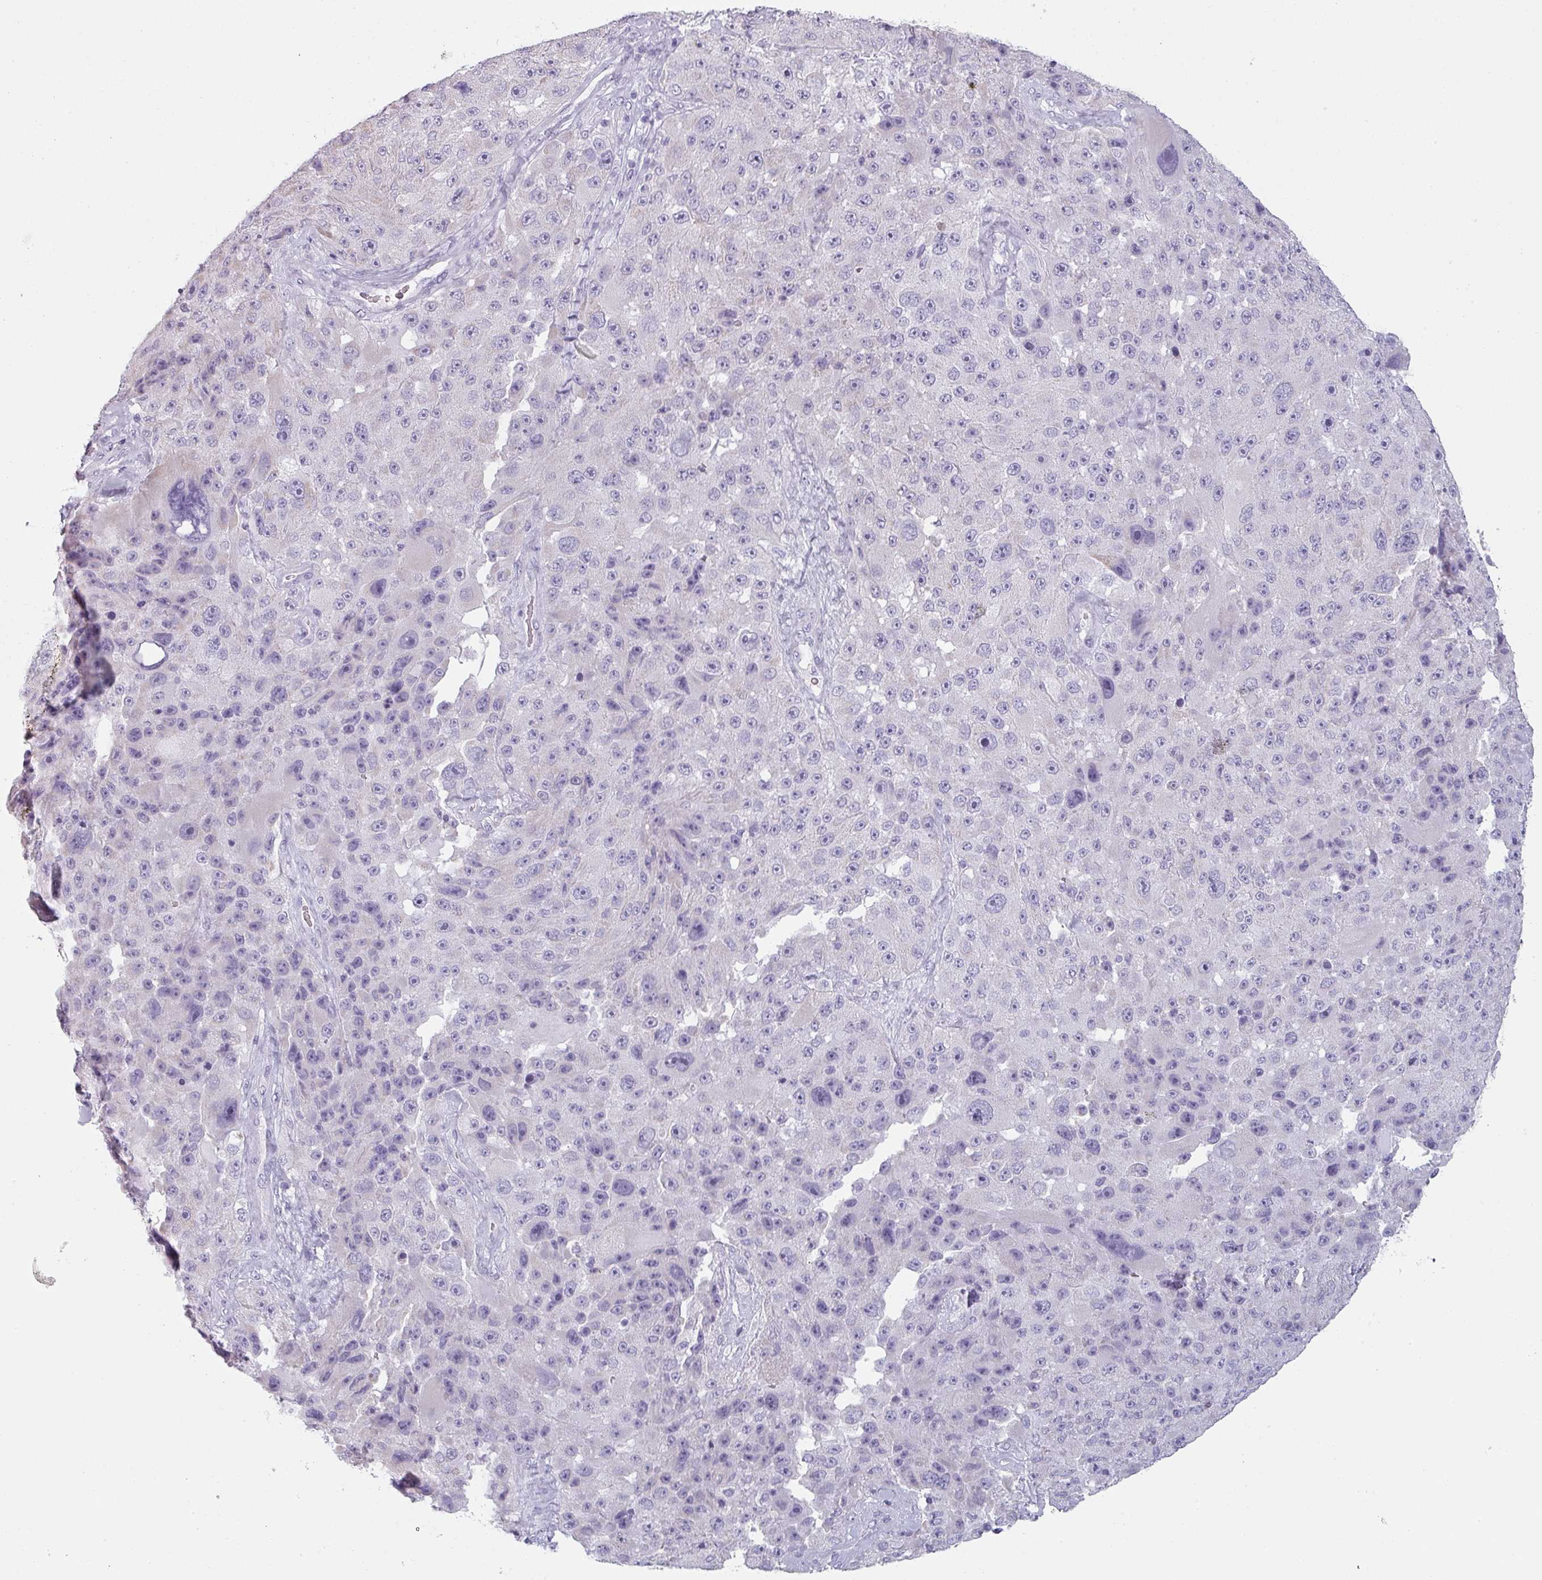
{"staining": {"intensity": "negative", "quantity": "none", "location": "none"}, "tissue": "melanoma", "cell_type": "Tumor cells", "image_type": "cancer", "snomed": [{"axis": "morphology", "description": "Malignant melanoma, Metastatic site"}, {"axis": "topography", "description": "Lymph node"}], "caption": "This histopathology image is of malignant melanoma (metastatic site) stained with immunohistochemistry to label a protein in brown with the nuclei are counter-stained blue. There is no positivity in tumor cells.", "gene": "SFTPA1", "patient": {"sex": "male", "age": 62}}